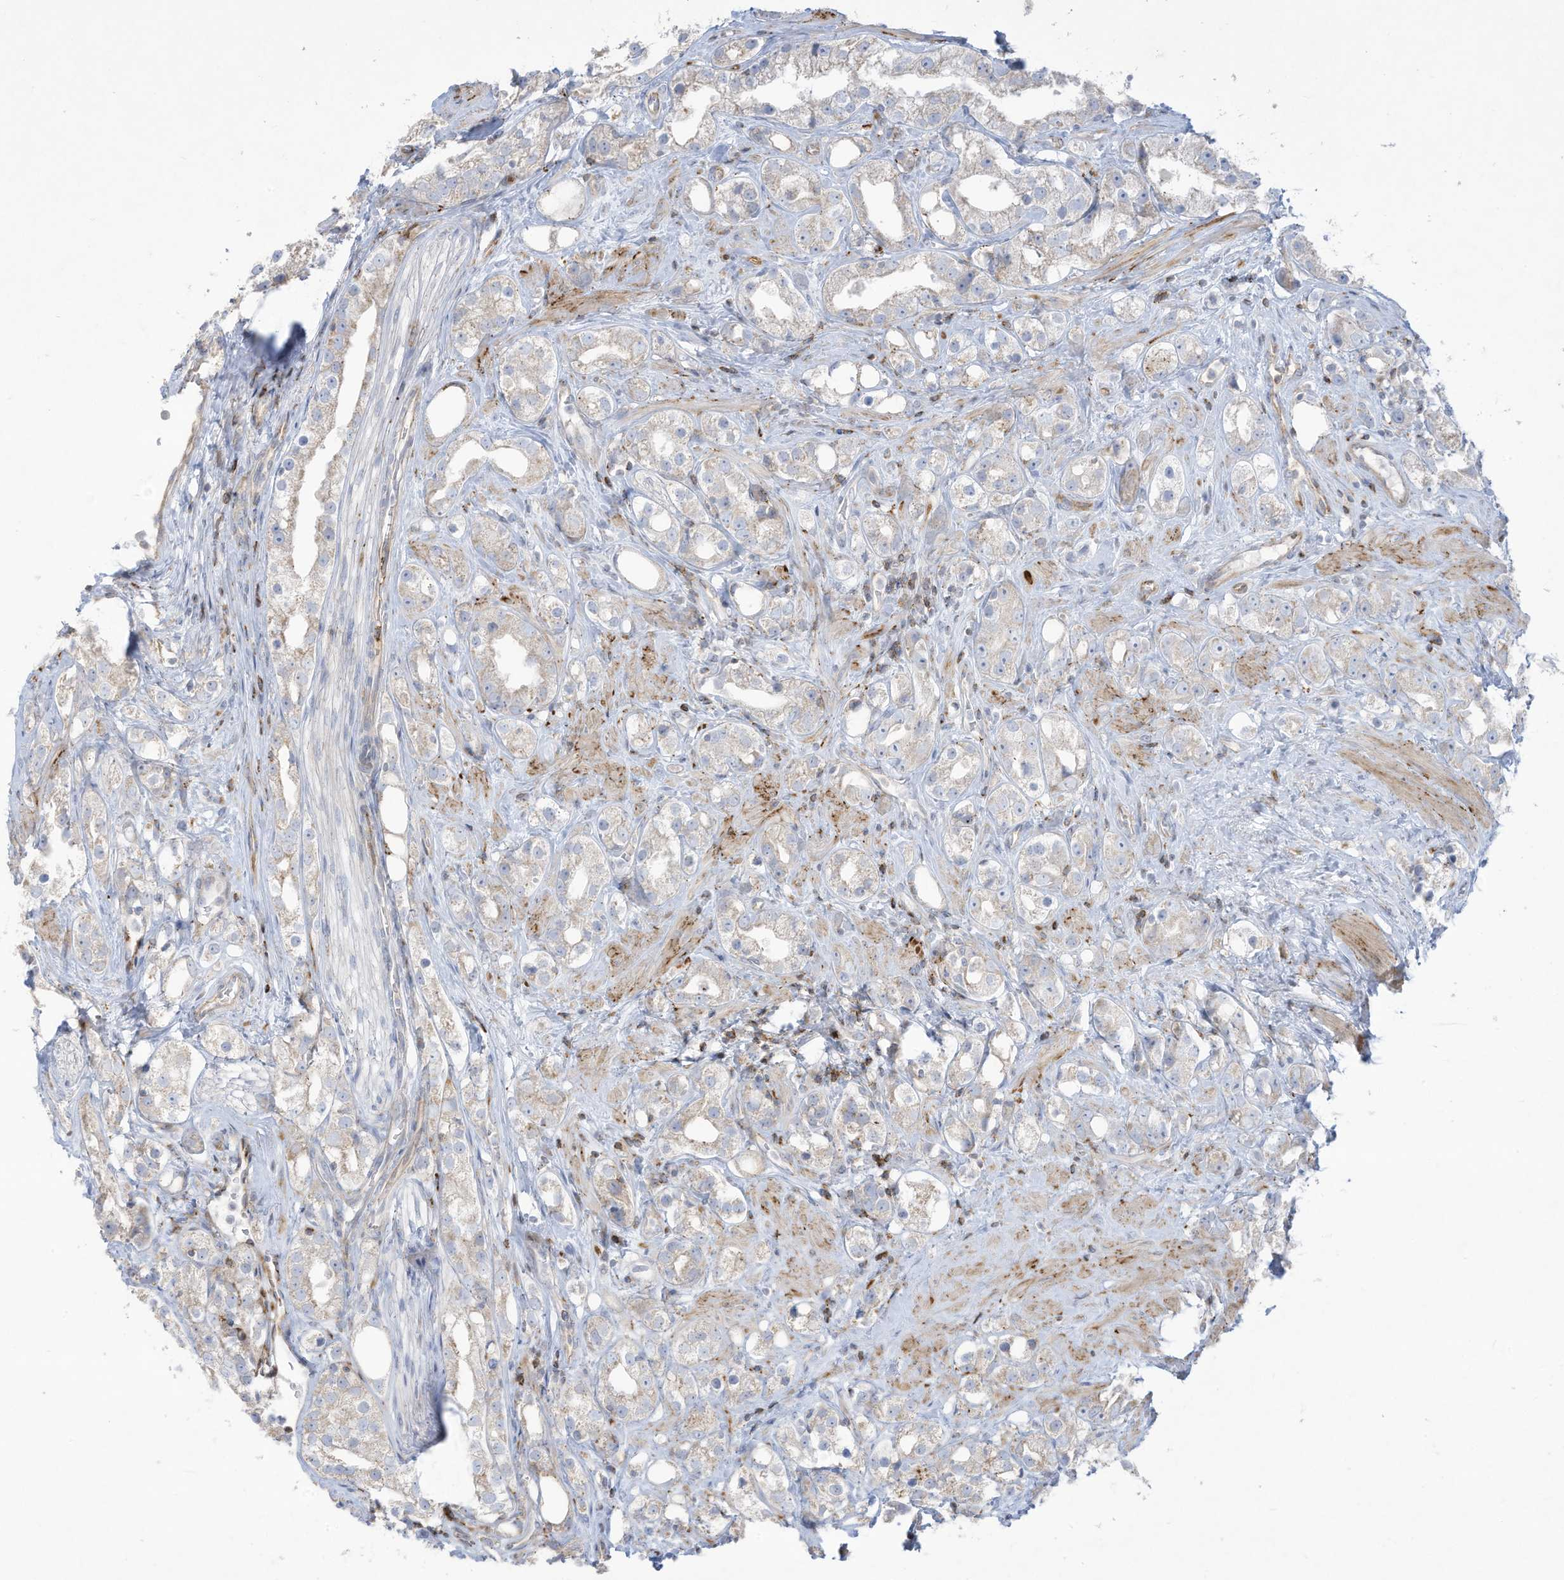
{"staining": {"intensity": "negative", "quantity": "none", "location": "none"}, "tissue": "prostate cancer", "cell_type": "Tumor cells", "image_type": "cancer", "snomed": [{"axis": "morphology", "description": "Adenocarcinoma, NOS"}, {"axis": "topography", "description": "Prostate"}], "caption": "The micrograph reveals no staining of tumor cells in prostate adenocarcinoma.", "gene": "THNSL2", "patient": {"sex": "male", "age": 79}}